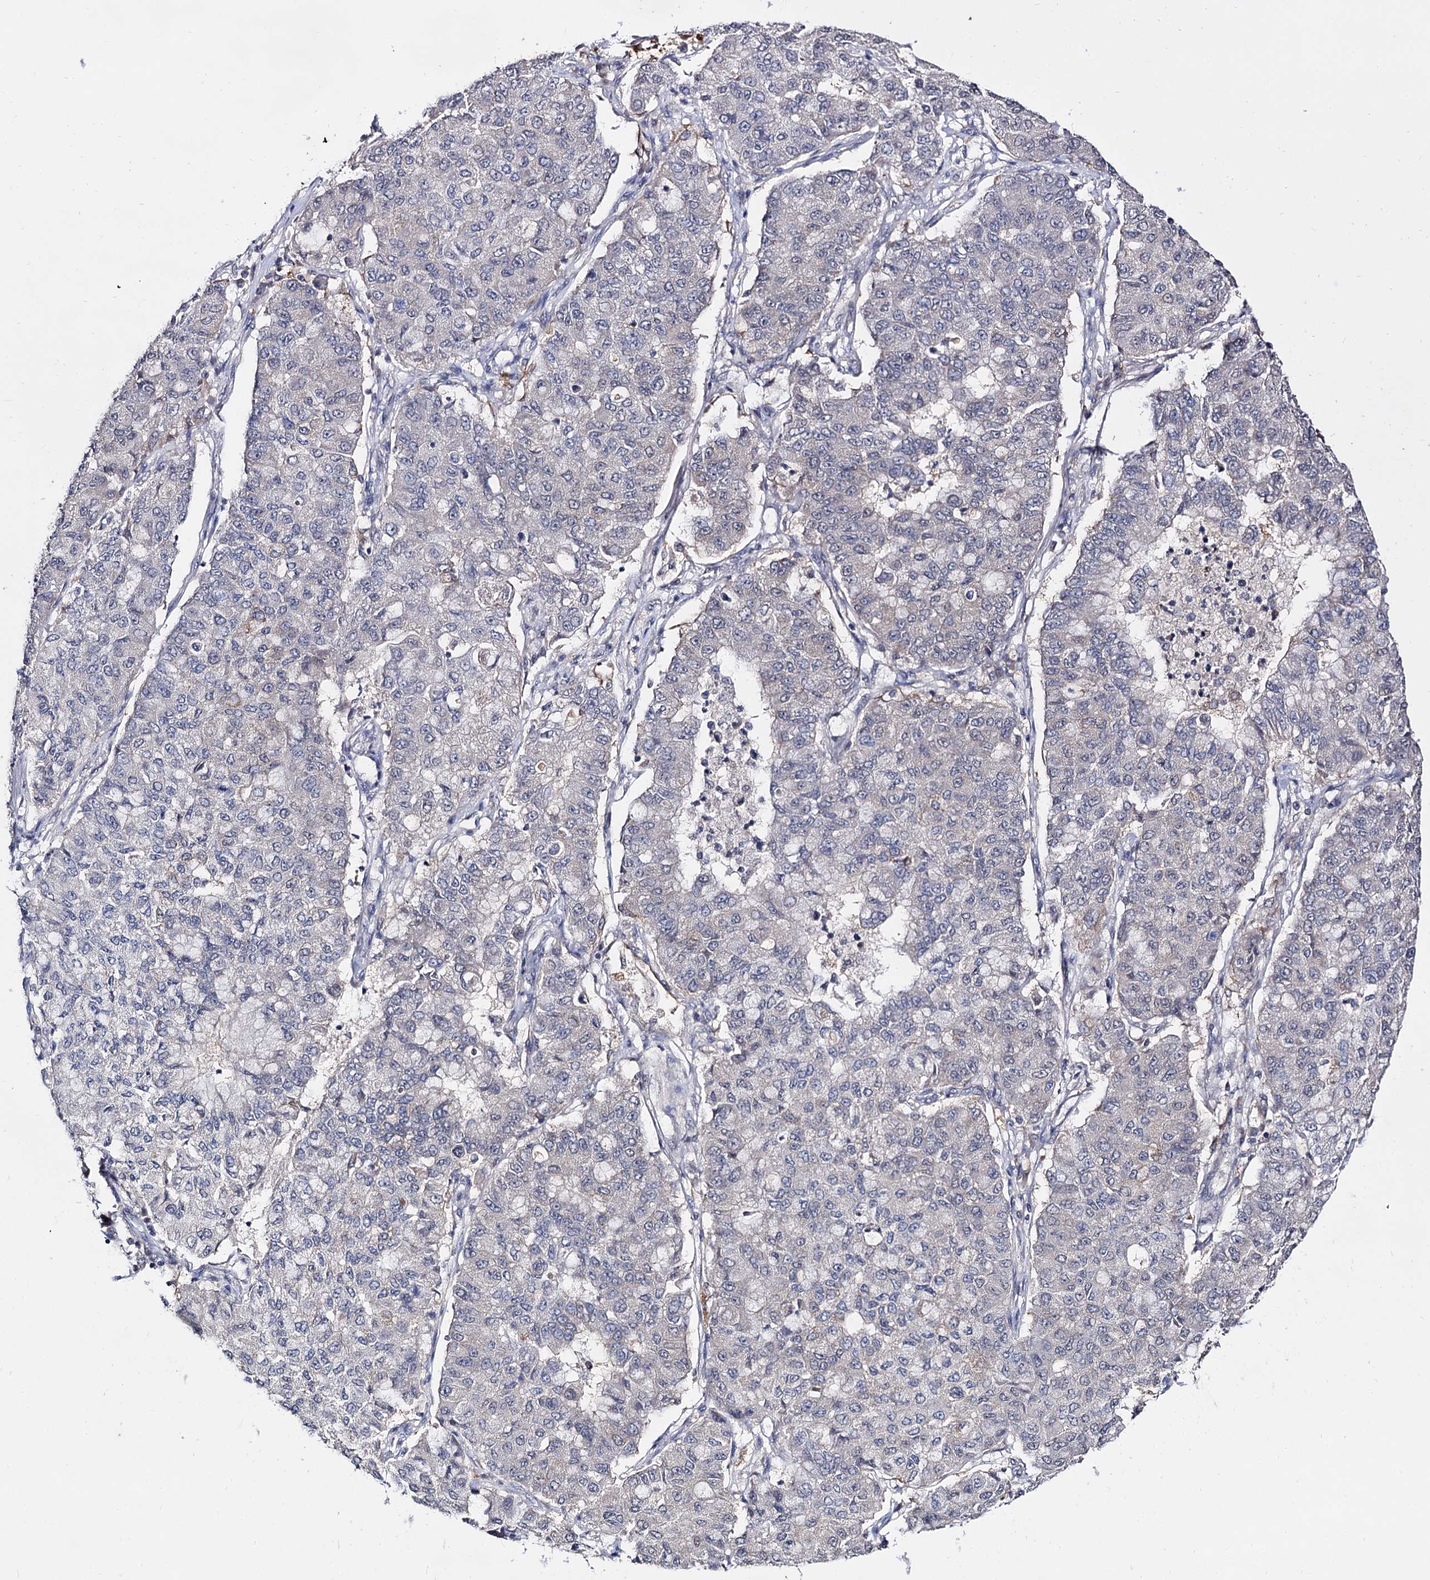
{"staining": {"intensity": "negative", "quantity": "none", "location": "none"}, "tissue": "lung cancer", "cell_type": "Tumor cells", "image_type": "cancer", "snomed": [{"axis": "morphology", "description": "Squamous cell carcinoma, NOS"}, {"axis": "topography", "description": "Lung"}], "caption": "IHC histopathology image of neoplastic tissue: human lung squamous cell carcinoma stained with DAB displays no significant protein positivity in tumor cells.", "gene": "ARFIP2", "patient": {"sex": "male", "age": 74}}